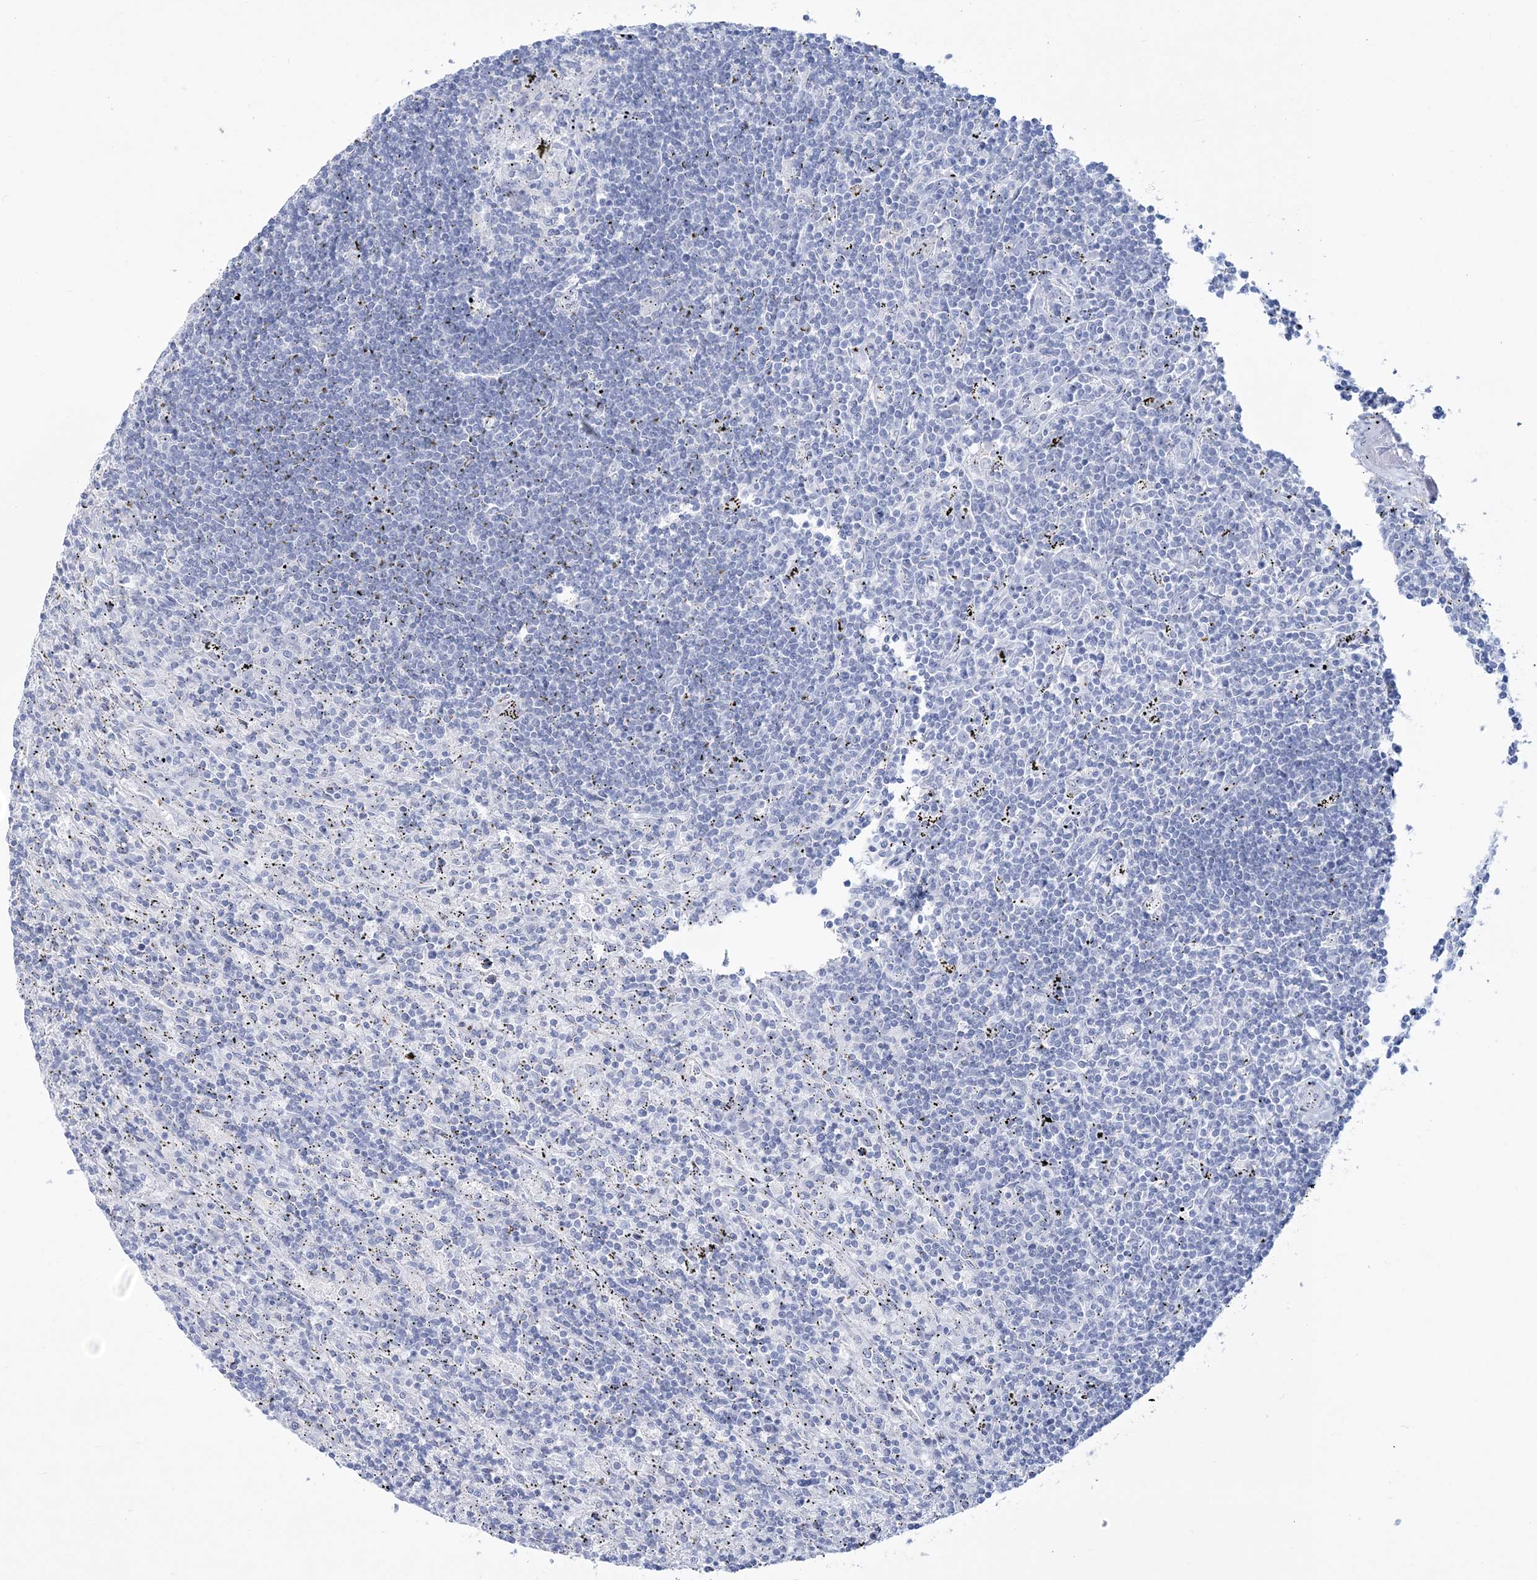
{"staining": {"intensity": "negative", "quantity": "none", "location": "none"}, "tissue": "lymphoma", "cell_type": "Tumor cells", "image_type": "cancer", "snomed": [{"axis": "morphology", "description": "Malignant lymphoma, non-Hodgkin's type, Low grade"}, {"axis": "topography", "description": "Spleen"}], "caption": "This is a image of IHC staining of malignant lymphoma, non-Hodgkin's type (low-grade), which shows no expression in tumor cells.", "gene": "RBP2", "patient": {"sex": "male", "age": 76}}